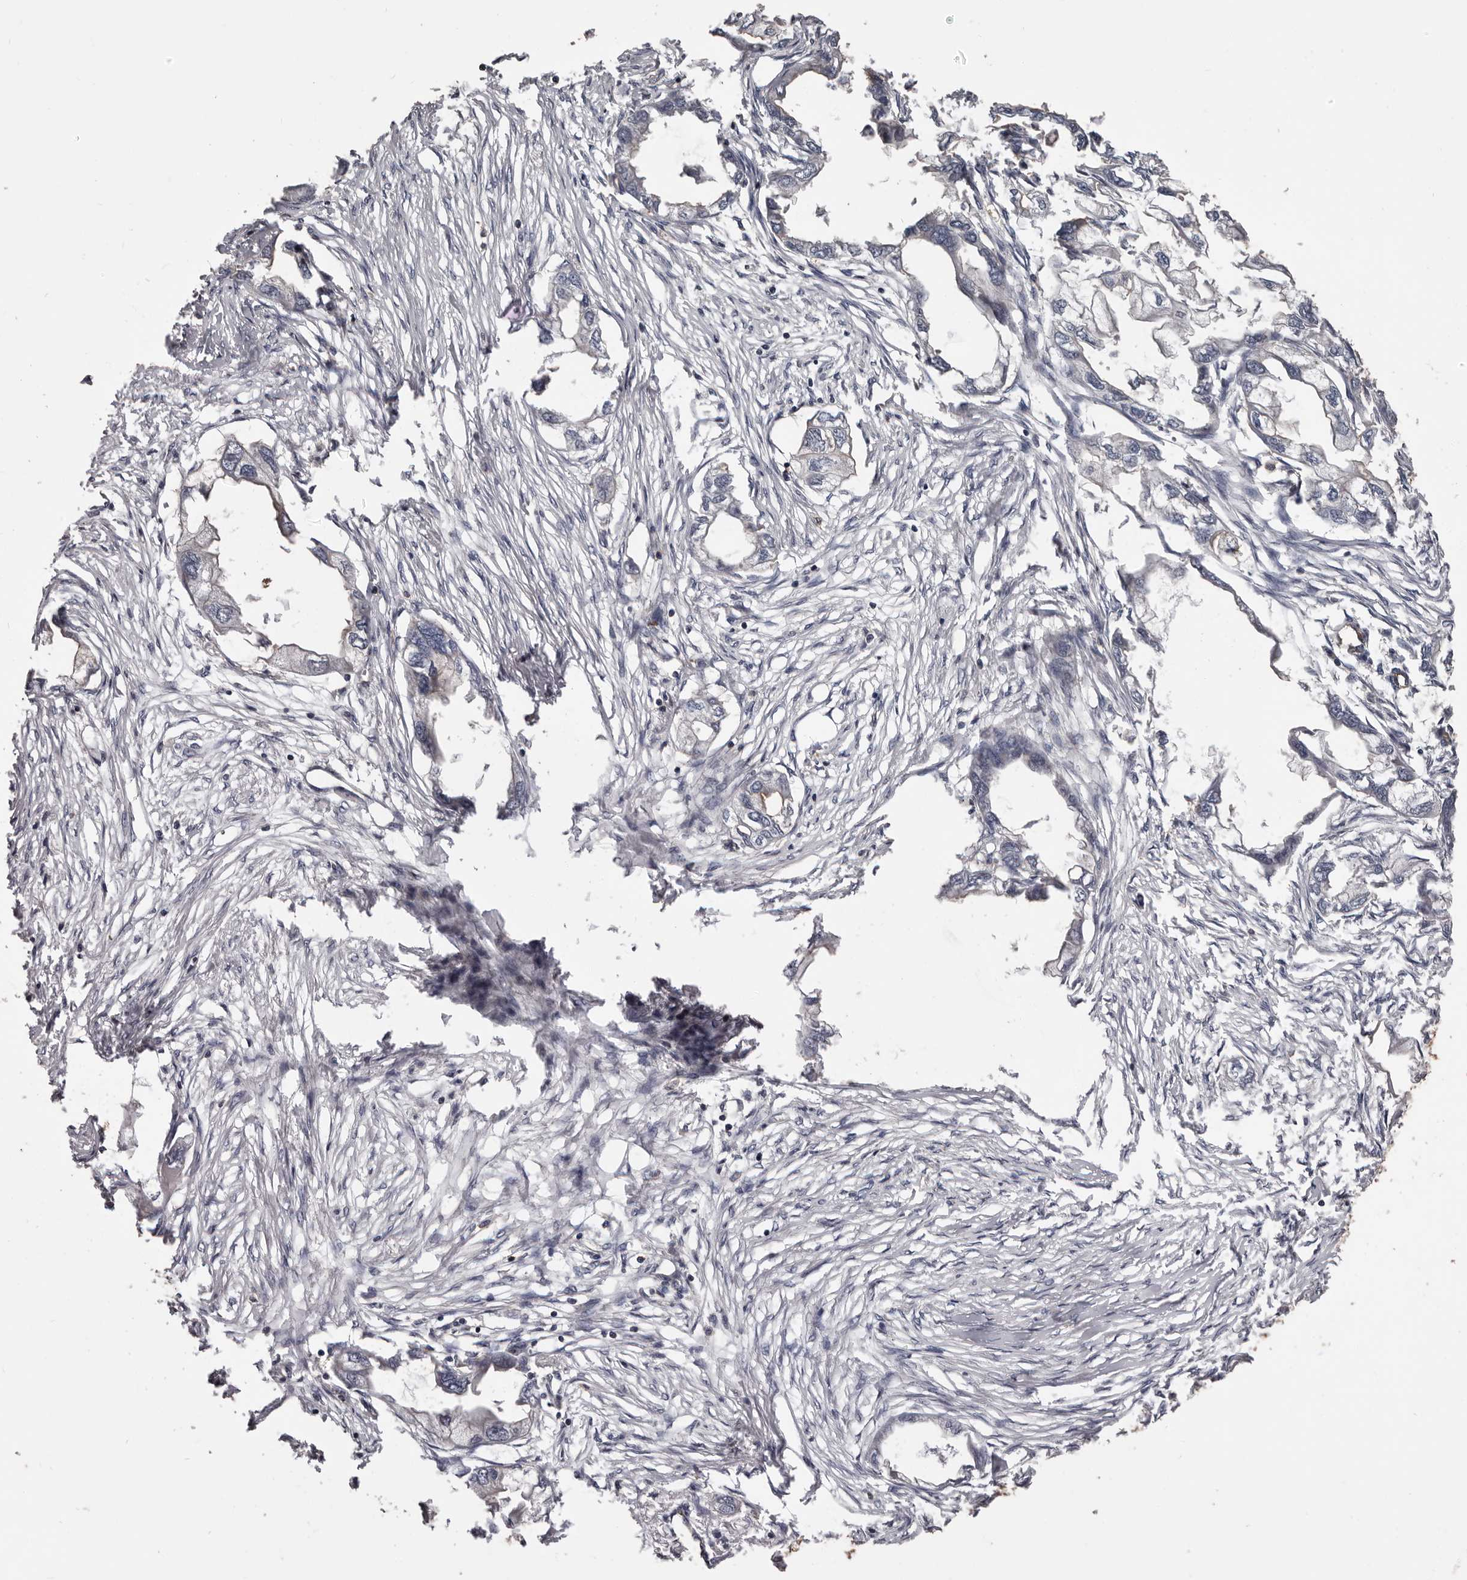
{"staining": {"intensity": "negative", "quantity": "none", "location": "none"}, "tissue": "endometrial cancer", "cell_type": "Tumor cells", "image_type": "cancer", "snomed": [{"axis": "morphology", "description": "Adenocarcinoma, NOS"}, {"axis": "morphology", "description": "Adenocarcinoma, metastatic, NOS"}, {"axis": "topography", "description": "Adipose tissue"}, {"axis": "topography", "description": "Endometrium"}], "caption": "Tumor cells are negative for protein expression in human endometrial adenocarcinoma. The staining was performed using DAB (3,3'-diaminobenzidine) to visualize the protein expression in brown, while the nuclei were stained in blue with hematoxylin (Magnification: 20x).", "gene": "PNRC2", "patient": {"sex": "female", "age": 67}}